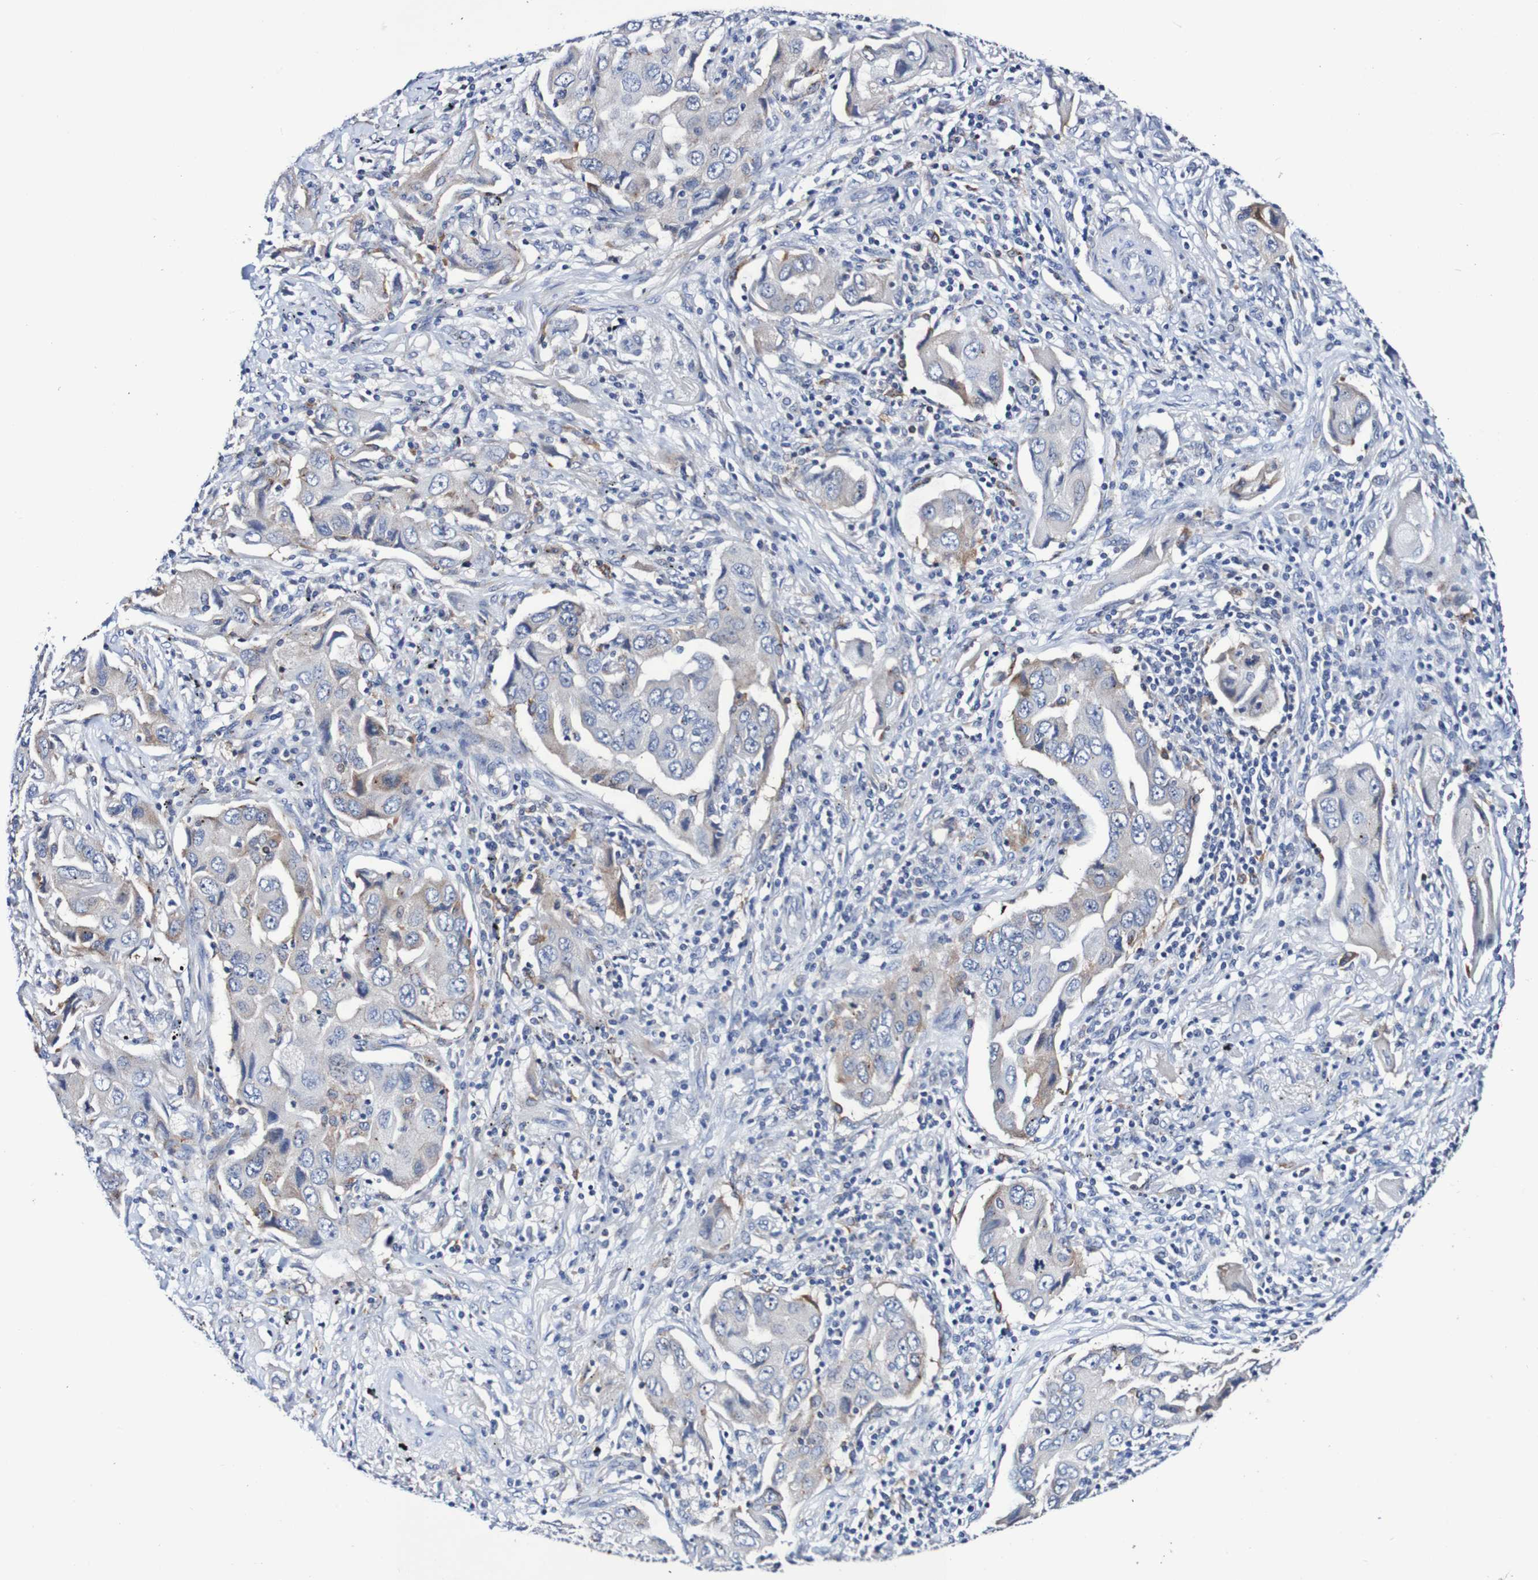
{"staining": {"intensity": "weak", "quantity": "<25%", "location": "cytoplasmic/membranous"}, "tissue": "lung cancer", "cell_type": "Tumor cells", "image_type": "cancer", "snomed": [{"axis": "morphology", "description": "Adenocarcinoma, NOS"}, {"axis": "topography", "description": "Lung"}], "caption": "Tumor cells are negative for protein expression in human adenocarcinoma (lung).", "gene": "SEZ6", "patient": {"sex": "female", "age": 65}}